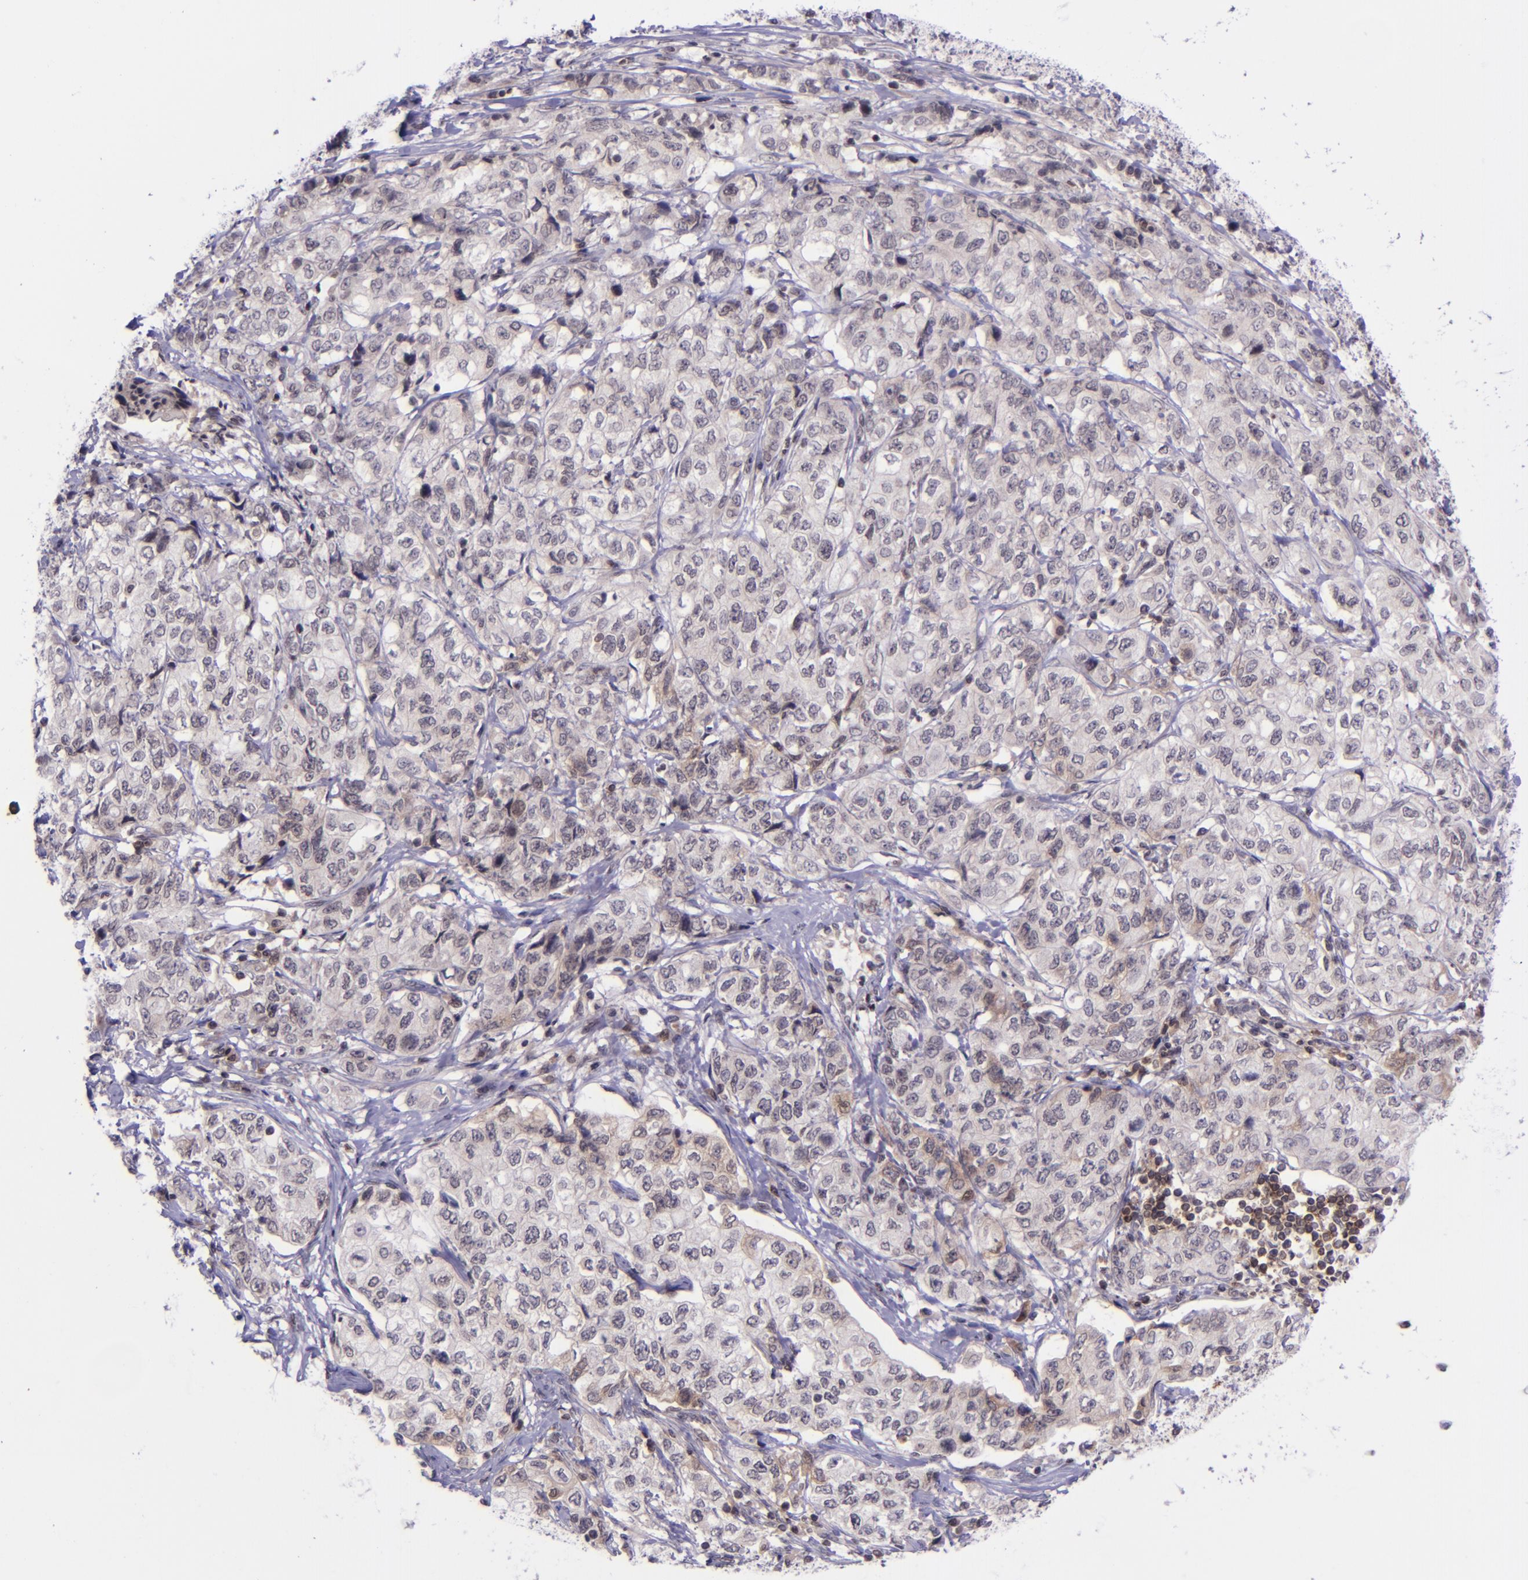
{"staining": {"intensity": "negative", "quantity": "none", "location": "none"}, "tissue": "stomach cancer", "cell_type": "Tumor cells", "image_type": "cancer", "snomed": [{"axis": "morphology", "description": "Adenocarcinoma, NOS"}, {"axis": "topography", "description": "Stomach"}], "caption": "Protein analysis of adenocarcinoma (stomach) displays no significant staining in tumor cells.", "gene": "SELL", "patient": {"sex": "male", "age": 48}}